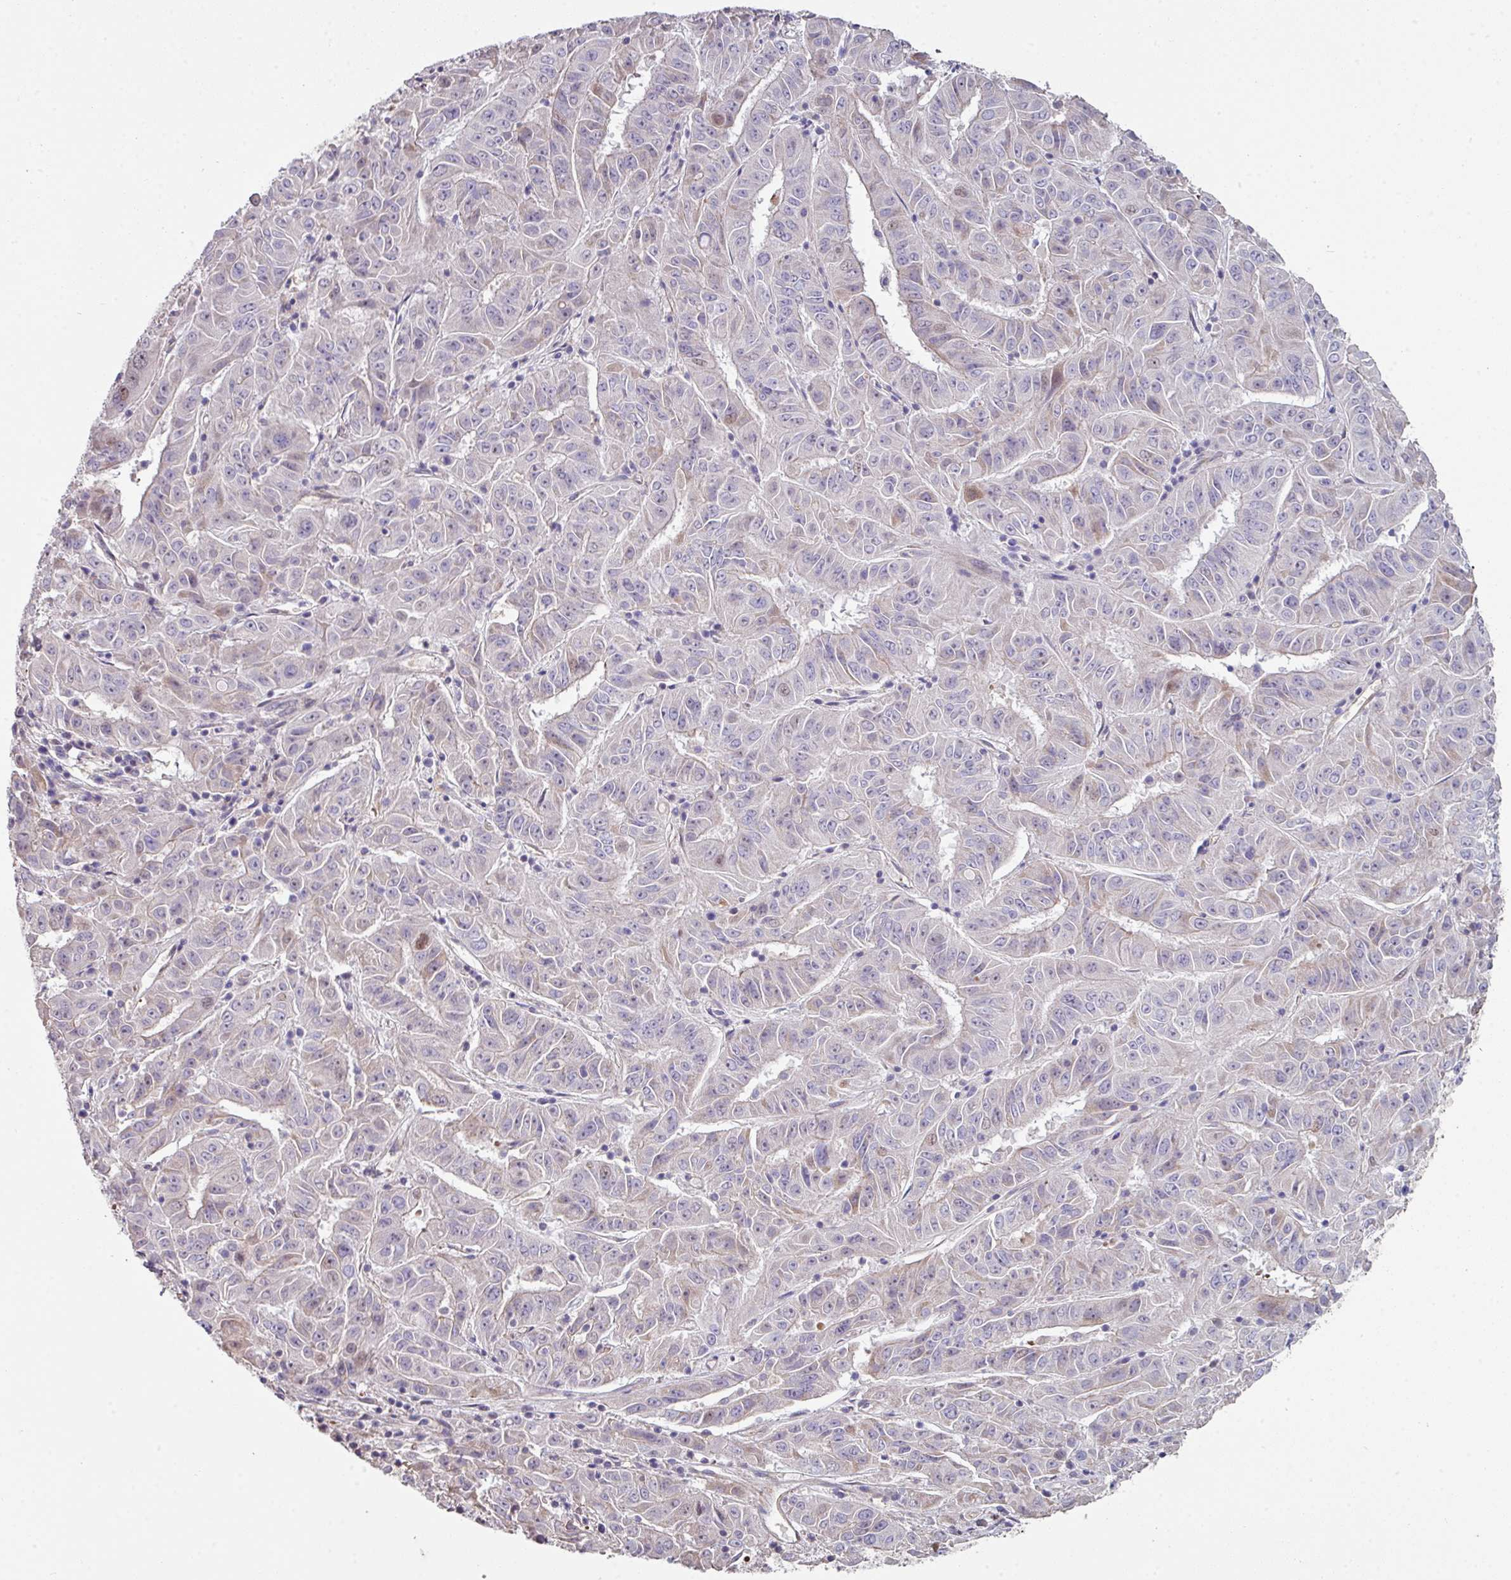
{"staining": {"intensity": "negative", "quantity": "none", "location": "none"}, "tissue": "pancreatic cancer", "cell_type": "Tumor cells", "image_type": "cancer", "snomed": [{"axis": "morphology", "description": "Adenocarcinoma, NOS"}, {"axis": "topography", "description": "Pancreas"}], "caption": "Immunohistochemical staining of pancreatic cancer (adenocarcinoma) shows no significant staining in tumor cells.", "gene": "ANO9", "patient": {"sex": "male", "age": 63}}